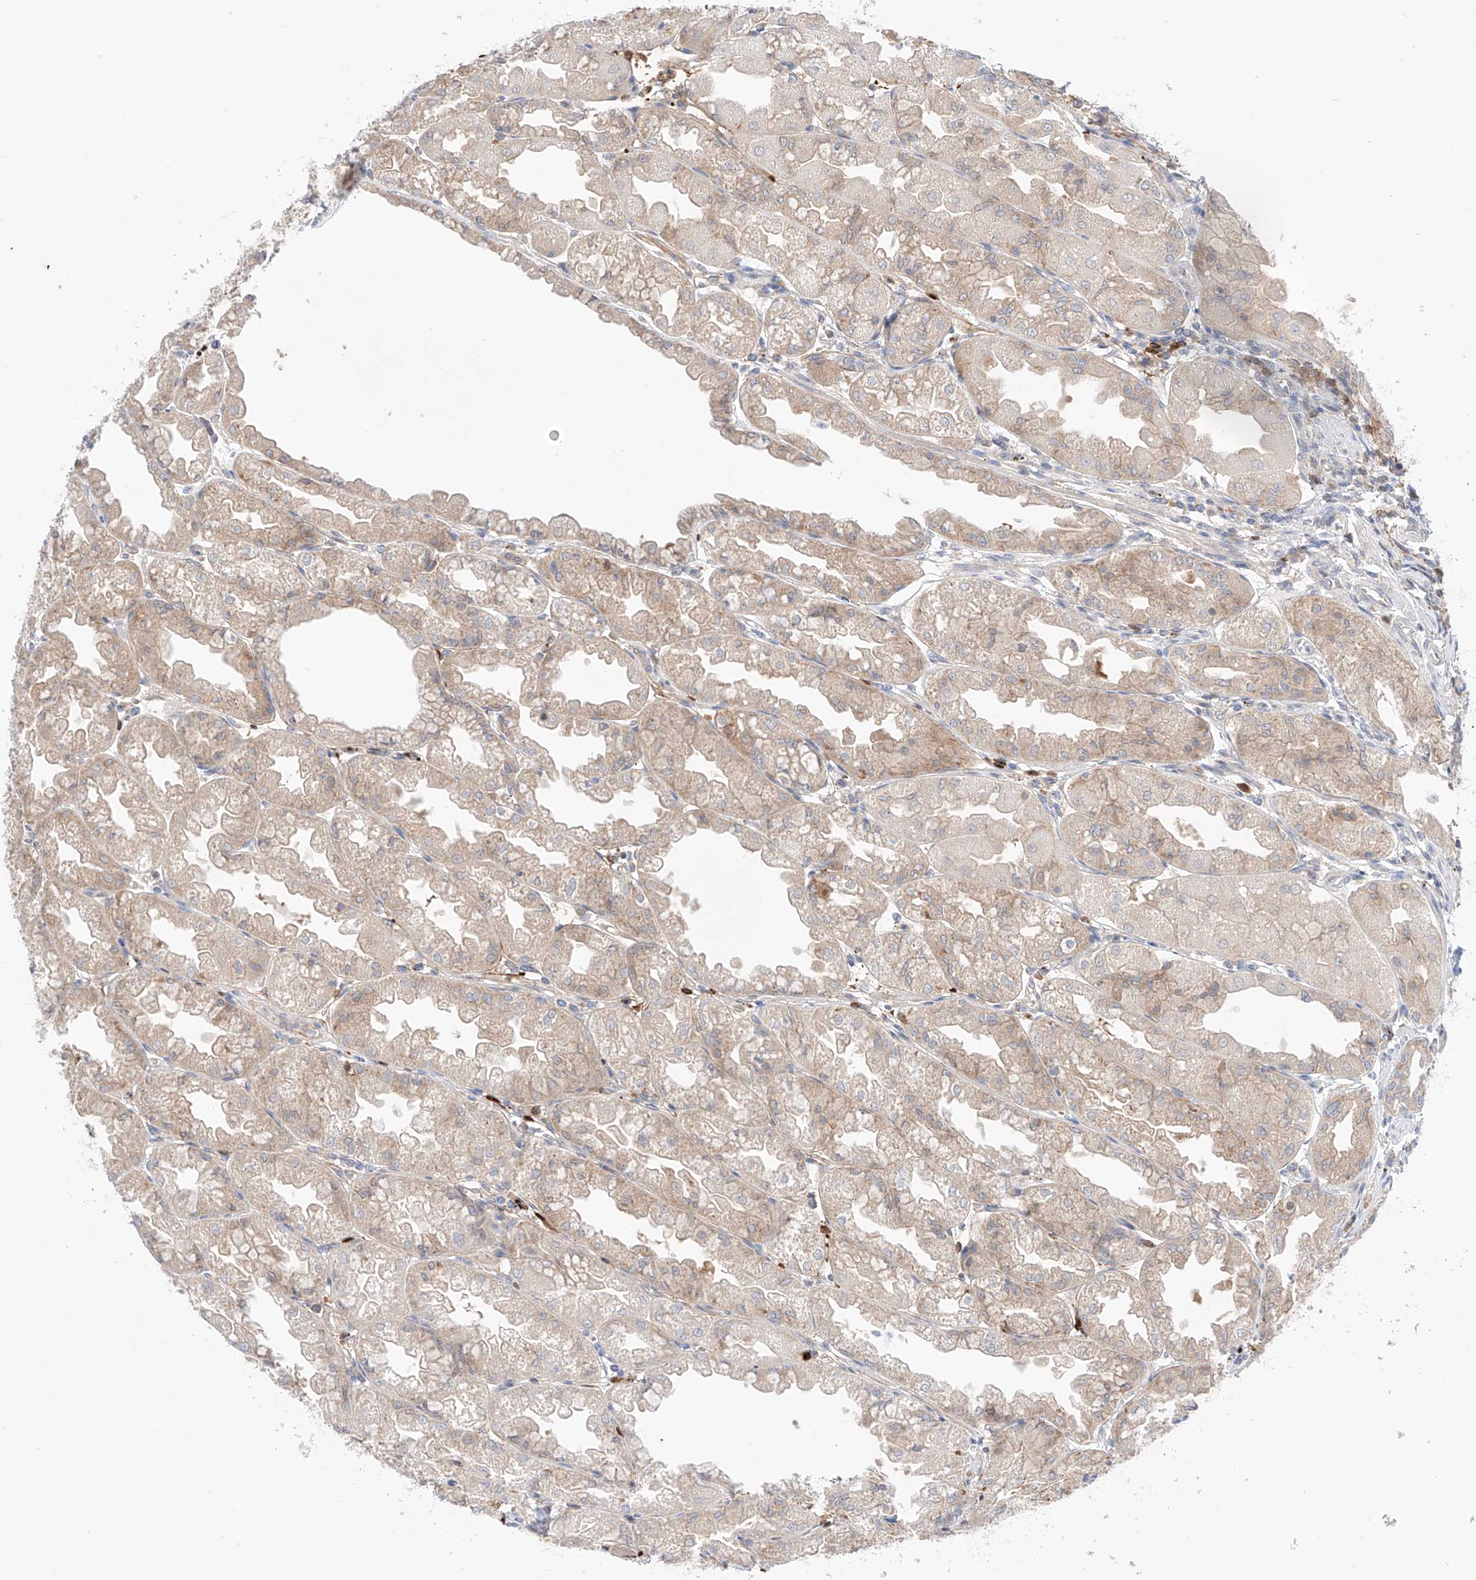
{"staining": {"intensity": "moderate", "quantity": "25%-75%", "location": "cytoplasmic/membranous"}, "tissue": "stomach", "cell_type": "Glandular cells", "image_type": "normal", "snomed": [{"axis": "morphology", "description": "Normal tissue, NOS"}, {"axis": "topography", "description": "Stomach, upper"}], "caption": "Stomach stained with DAB IHC exhibits medium levels of moderate cytoplasmic/membranous expression in about 25%-75% of glandular cells. The staining is performed using DAB (3,3'-diaminobenzidine) brown chromogen to label protein expression. The nuclei are counter-stained blue using hematoxylin.", "gene": "PGGT1B", "patient": {"sex": "male", "age": 47}}